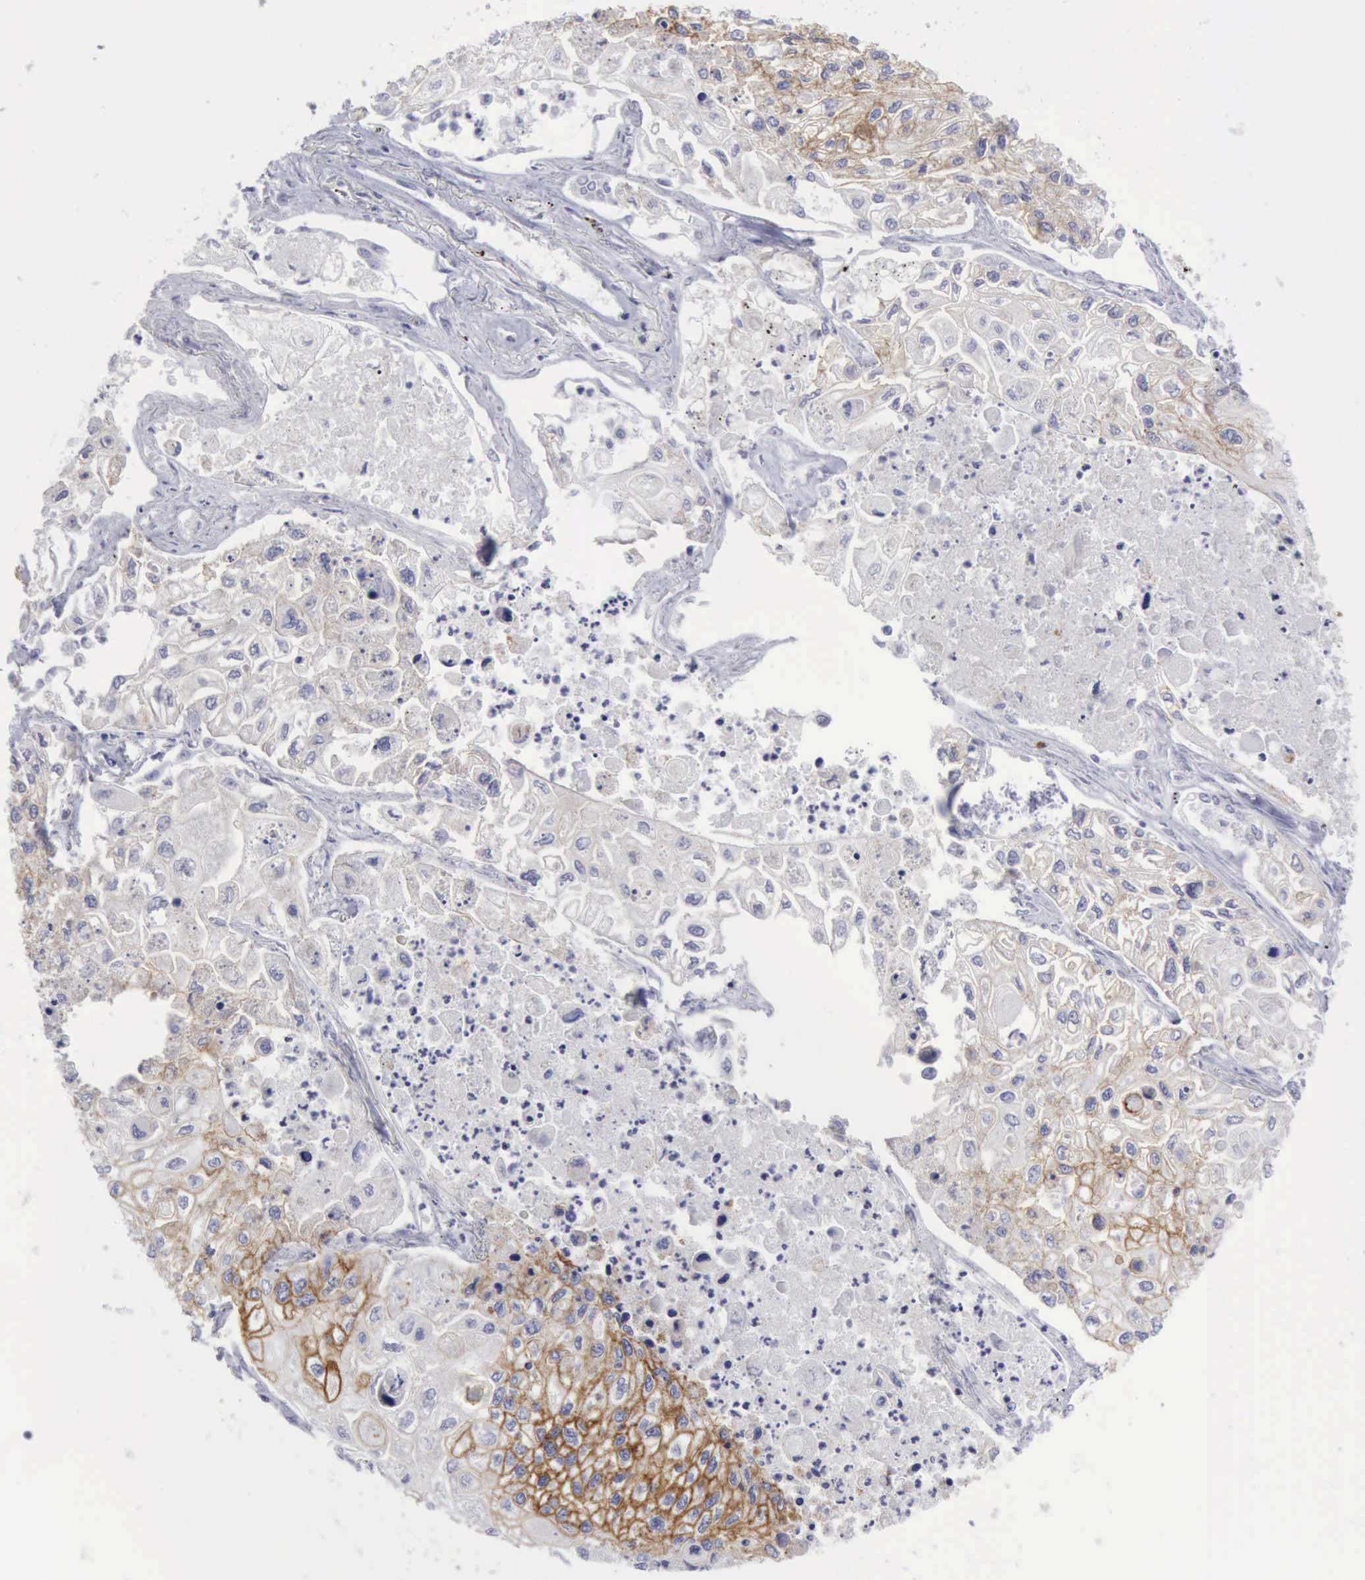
{"staining": {"intensity": "moderate", "quantity": "<25%", "location": "cytoplasmic/membranous"}, "tissue": "lung cancer", "cell_type": "Tumor cells", "image_type": "cancer", "snomed": [{"axis": "morphology", "description": "Squamous cell carcinoma, NOS"}, {"axis": "topography", "description": "Lung"}], "caption": "Immunohistochemistry (IHC) (DAB (3,3'-diaminobenzidine)) staining of human lung cancer displays moderate cytoplasmic/membranous protein positivity in about <25% of tumor cells. (DAB IHC with brightfield microscopy, high magnification).", "gene": "TFRC", "patient": {"sex": "male", "age": 75}}